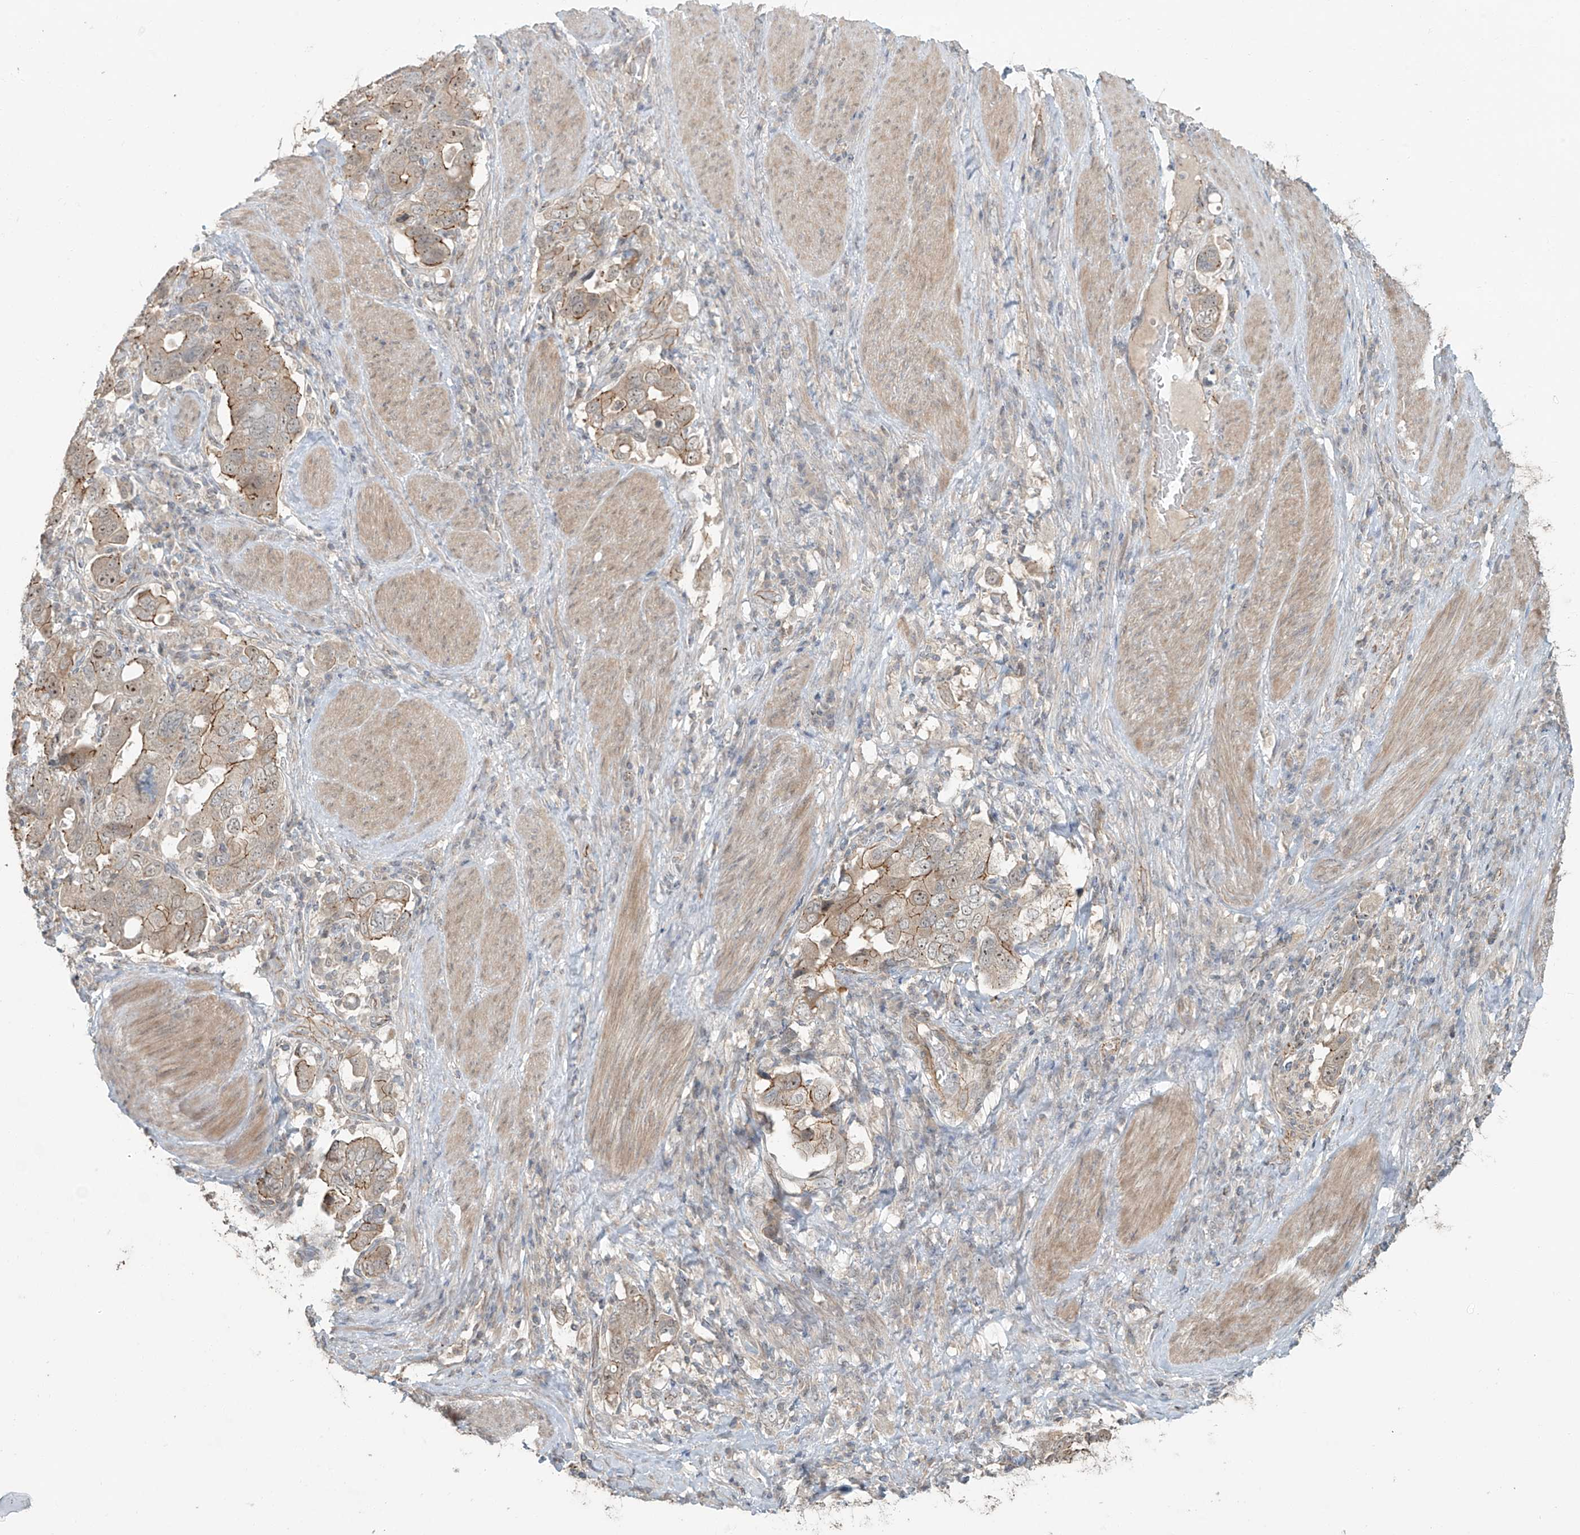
{"staining": {"intensity": "moderate", "quantity": "25%-75%", "location": "cytoplasmic/membranous"}, "tissue": "stomach cancer", "cell_type": "Tumor cells", "image_type": "cancer", "snomed": [{"axis": "morphology", "description": "Adenocarcinoma, NOS"}, {"axis": "topography", "description": "Stomach, upper"}], "caption": "Protein expression analysis of stomach adenocarcinoma demonstrates moderate cytoplasmic/membranous staining in about 25%-75% of tumor cells.", "gene": "ZNF16", "patient": {"sex": "male", "age": 62}}